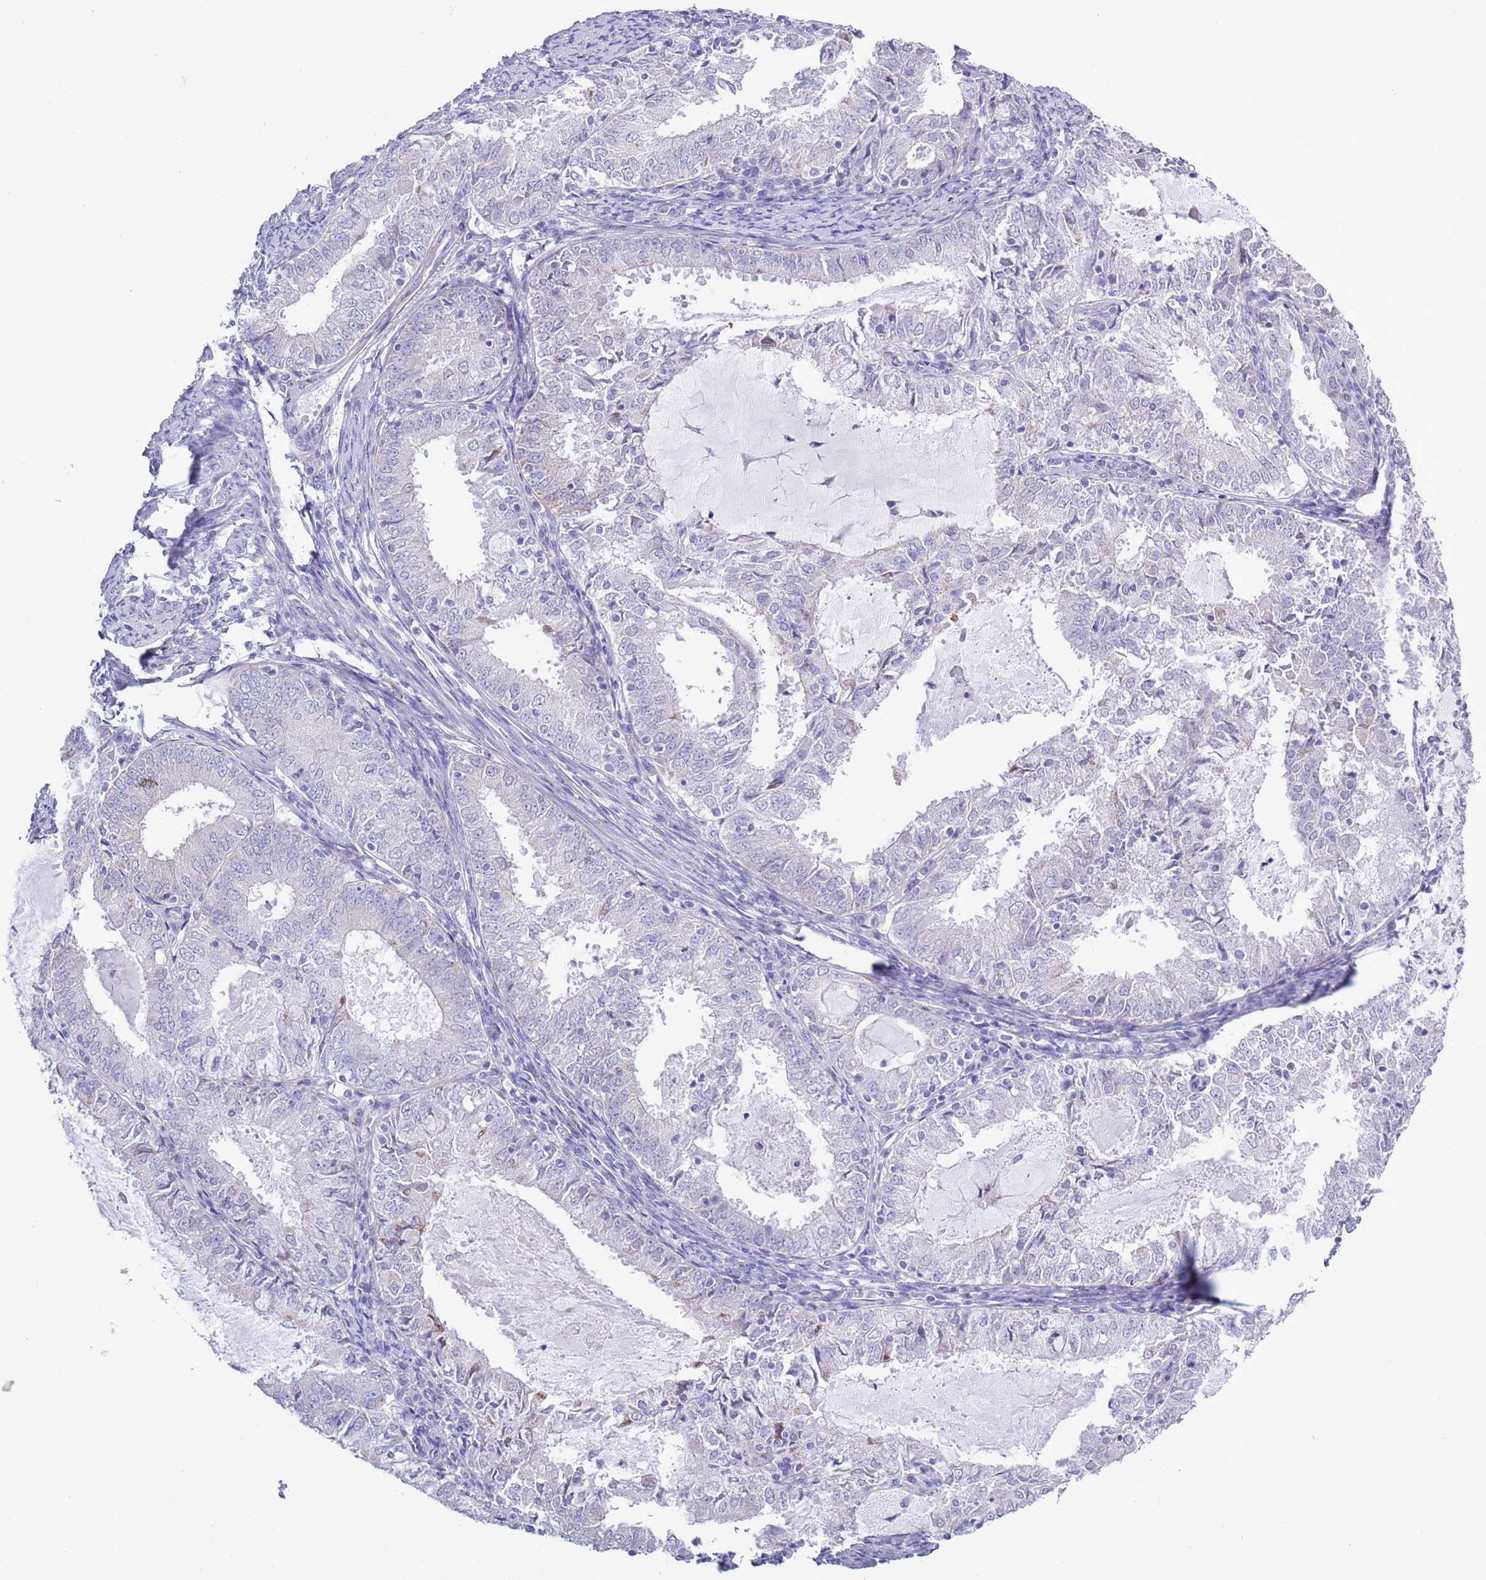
{"staining": {"intensity": "negative", "quantity": "none", "location": "none"}, "tissue": "endometrial cancer", "cell_type": "Tumor cells", "image_type": "cancer", "snomed": [{"axis": "morphology", "description": "Adenocarcinoma, NOS"}, {"axis": "topography", "description": "Endometrium"}], "caption": "IHC image of neoplastic tissue: endometrial adenocarcinoma stained with DAB (3,3'-diaminobenzidine) exhibits no significant protein staining in tumor cells.", "gene": "MOCOS", "patient": {"sex": "female", "age": 57}}